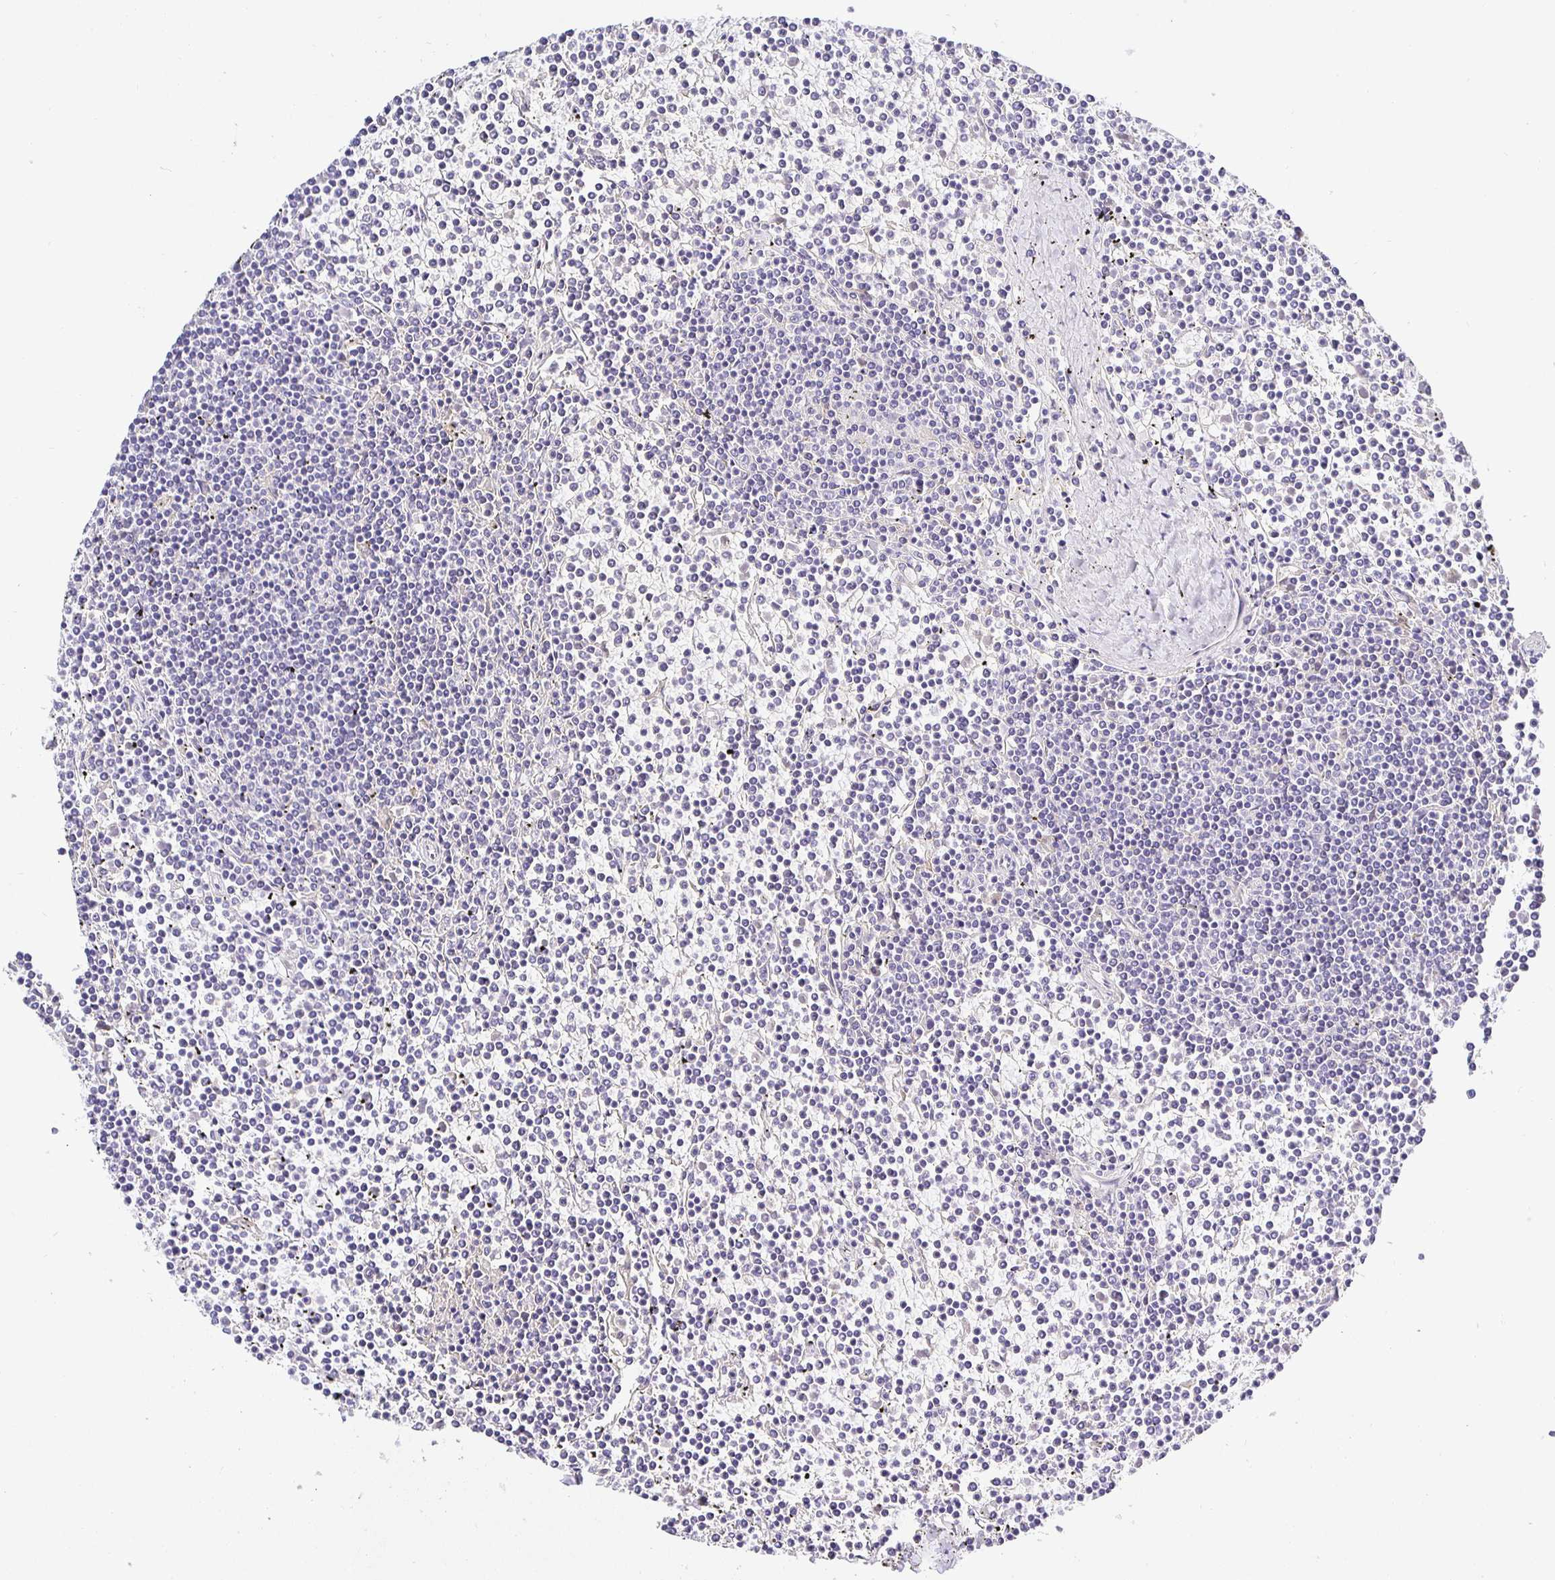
{"staining": {"intensity": "negative", "quantity": "none", "location": "none"}, "tissue": "lymphoma", "cell_type": "Tumor cells", "image_type": "cancer", "snomed": [{"axis": "morphology", "description": "Malignant lymphoma, non-Hodgkin's type, Low grade"}, {"axis": "topography", "description": "Spleen"}], "caption": "This histopathology image is of low-grade malignant lymphoma, non-Hodgkin's type stained with immunohistochemistry to label a protein in brown with the nuclei are counter-stained blue. There is no expression in tumor cells.", "gene": "OPALIN", "patient": {"sex": "female", "age": 19}}